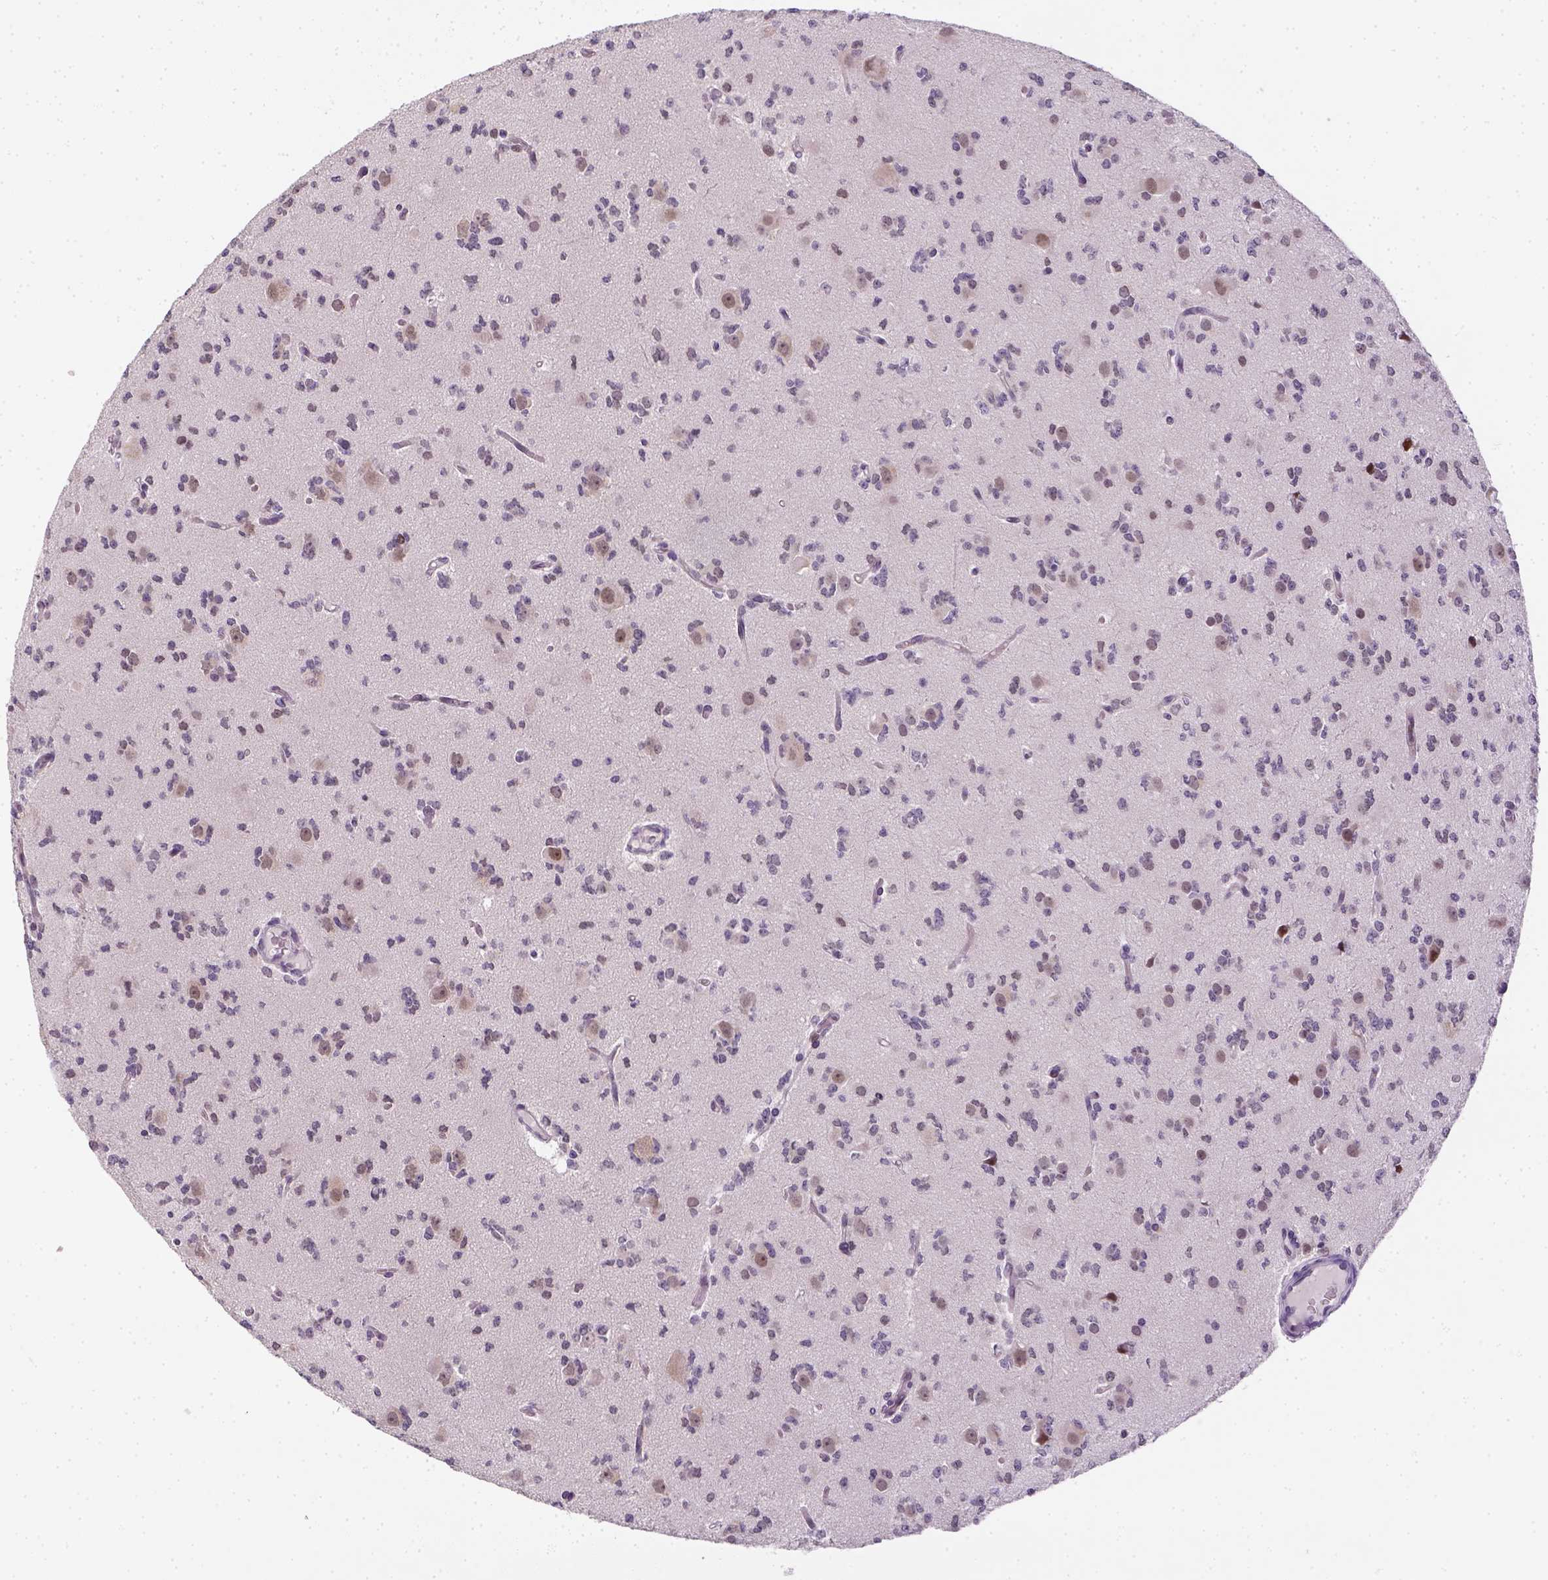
{"staining": {"intensity": "negative", "quantity": "none", "location": "none"}, "tissue": "glioma", "cell_type": "Tumor cells", "image_type": "cancer", "snomed": [{"axis": "morphology", "description": "Glioma, malignant, Low grade"}, {"axis": "topography", "description": "Brain"}], "caption": "Histopathology image shows no protein expression in tumor cells of glioma tissue.", "gene": "MAGEB3", "patient": {"sex": "male", "age": 27}}